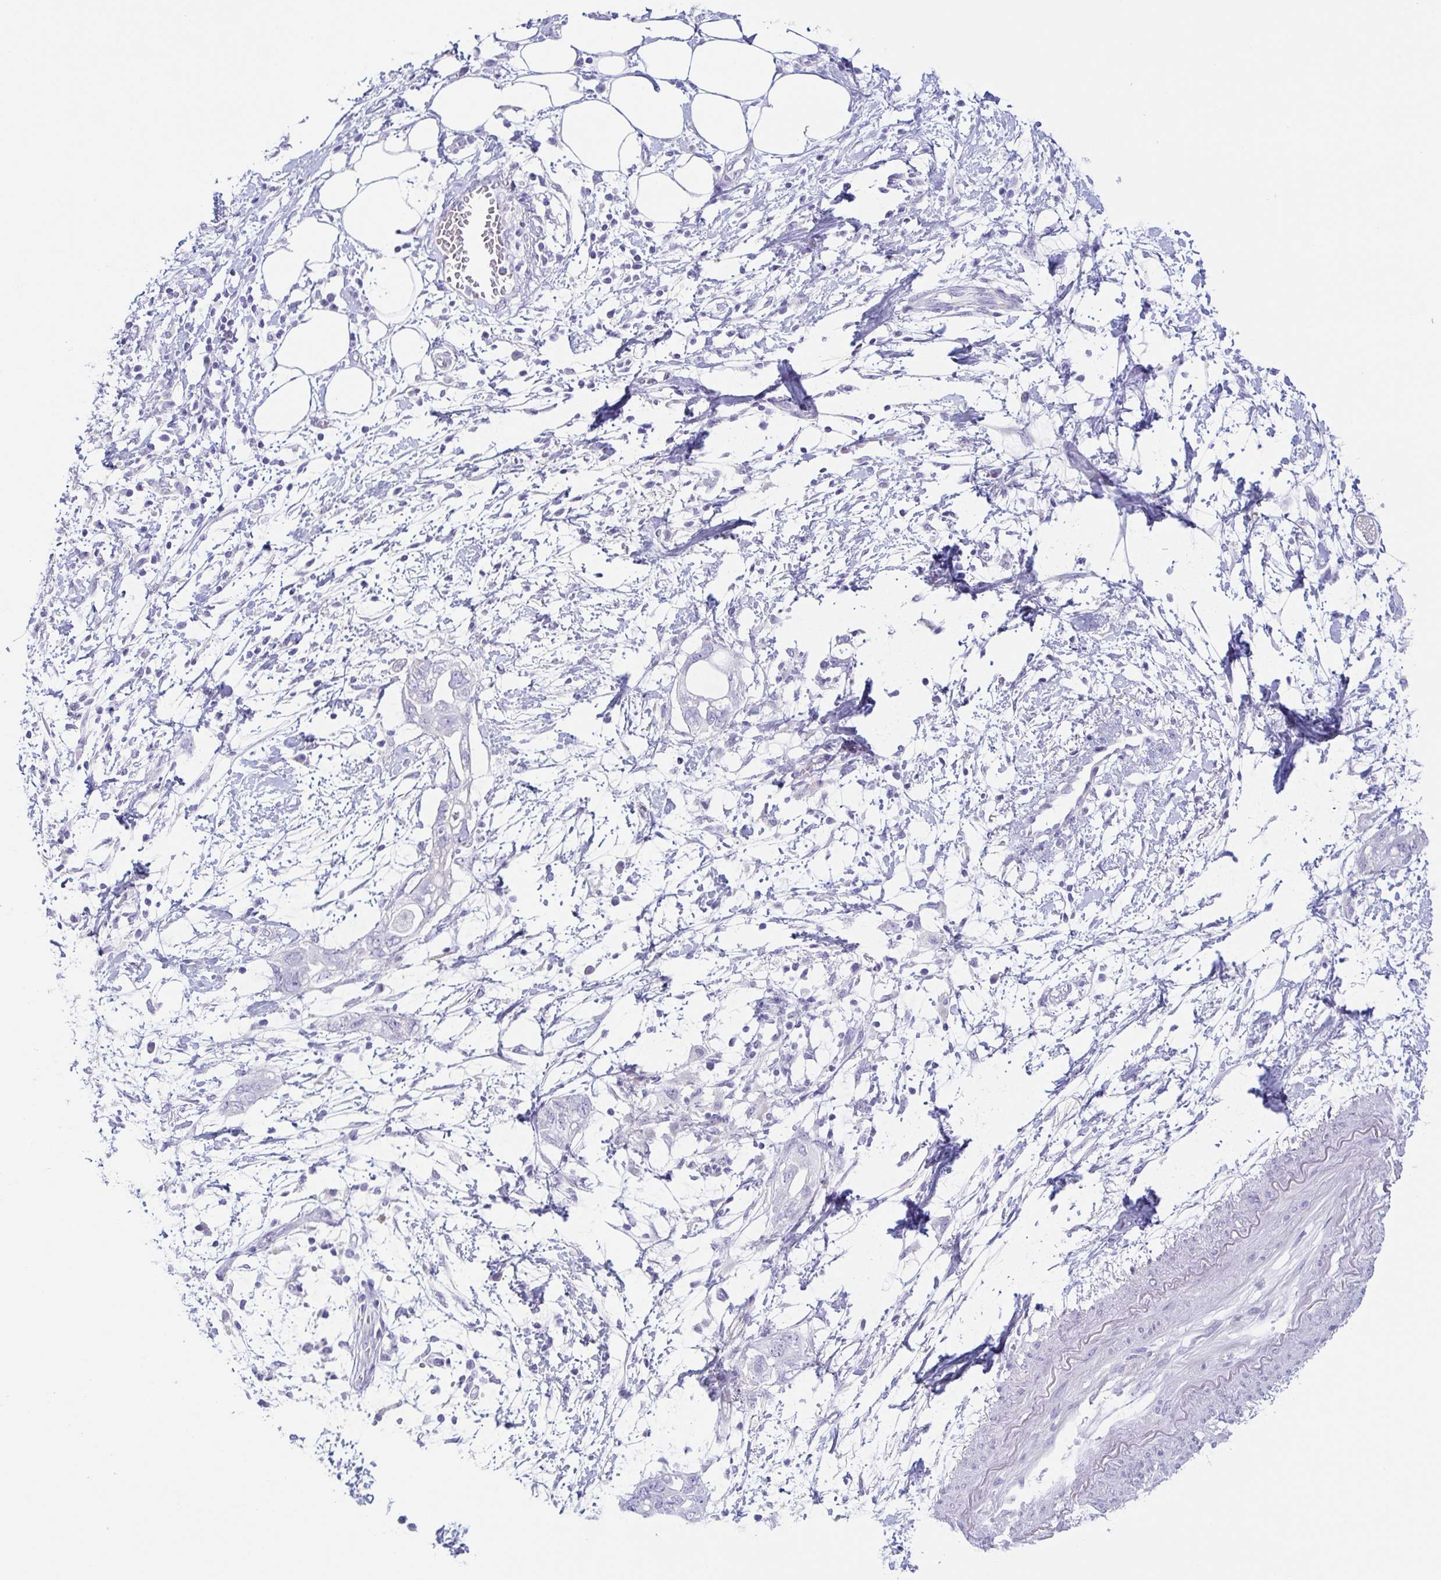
{"staining": {"intensity": "negative", "quantity": "none", "location": "none"}, "tissue": "pancreatic cancer", "cell_type": "Tumor cells", "image_type": "cancer", "snomed": [{"axis": "morphology", "description": "Adenocarcinoma, NOS"}, {"axis": "topography", "description": "Pancreas"}], "caption": "This image is of pancreatic adenocarcinoma stained with IHC to label a protein in brown with the nuclei are counter-stained blue. There is no staining in tumor cells.", "gene": "PRR27", "patient": {"sex": "female", "age": 72}}